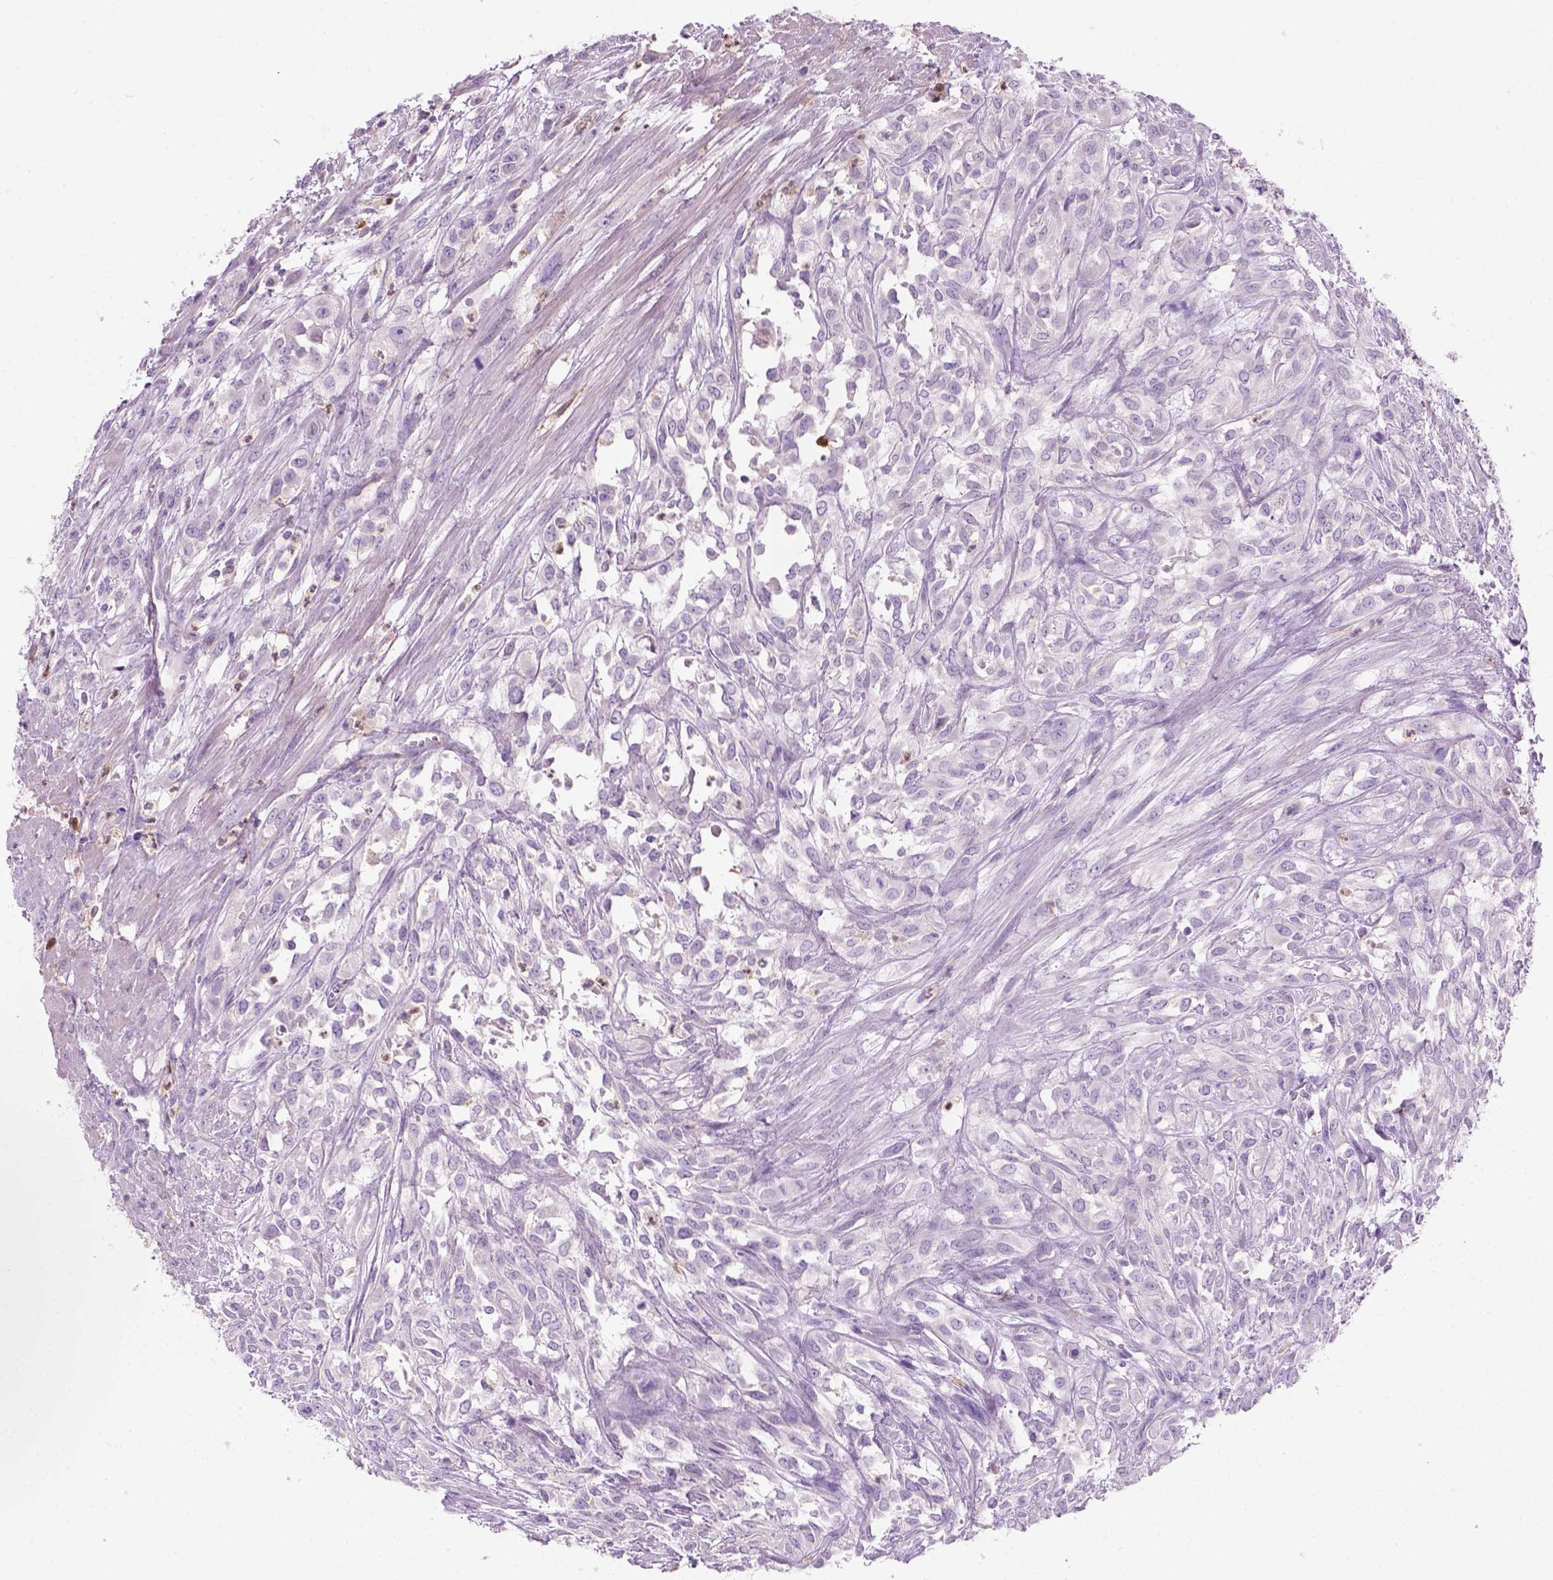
{"staining": {"intensity": "negative", "quantity": "none", "location": "none"}, "tissue": "urothelial cancer", "cell_type": "Tumor cells", "image_type": "cancer", "snomed": [{"axis": "morphology", "description": "Urothelial carcinoma, High grade"}, {"axis": "topography", "description": "Urinary bladder"}], "caption": "Human urothelial cancer stained for a protein using IHC shows no expression in tumor cells.", "gene": "CD84", "patient": {"sex": "male", "age": 67}}